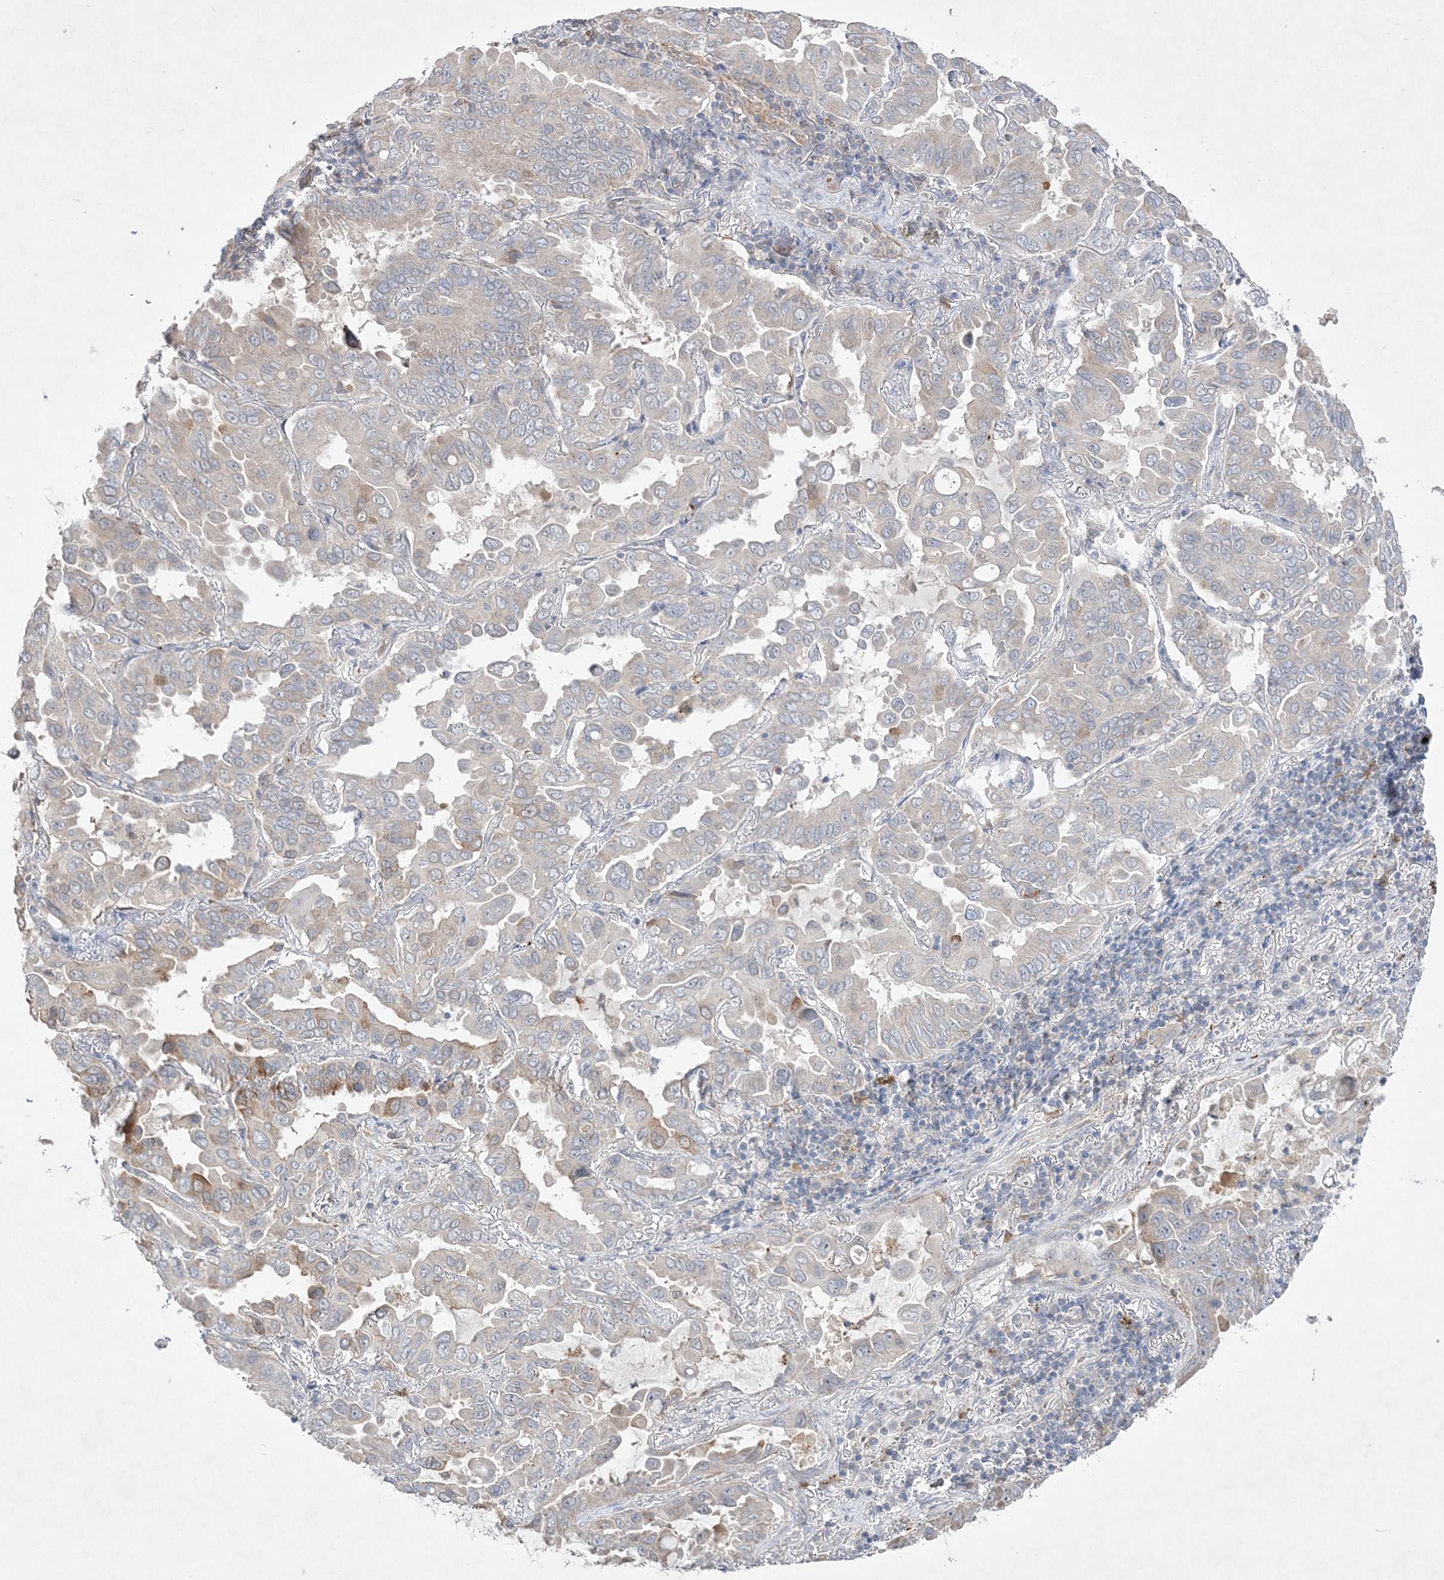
{"staining": {"intensity": "moderate", "quantity": "<25%", "location": "cytoplasmic/membranous"}, "tissue": "lung cancer", "cell_type": "Tumor cells", "image_type": "cancer", "snomed": [{"axis": "morphology", "description": "Adenocarcinoma, NOS"}, {"axis": "topography", "description": "Lung"}], "caption": "Immunohistochemical staining of lung cancer (adenocarcinoma) shows low levels of moderate cytoplasmic/membranous positivity in approximately <25% of tumor cells. (Stains: DAB in brown, nuclei in blue, Microscopy: brightfield microscopy at high magnification).", "gene": "CLNK", "patient": {"sex": "male", "age": 64}}